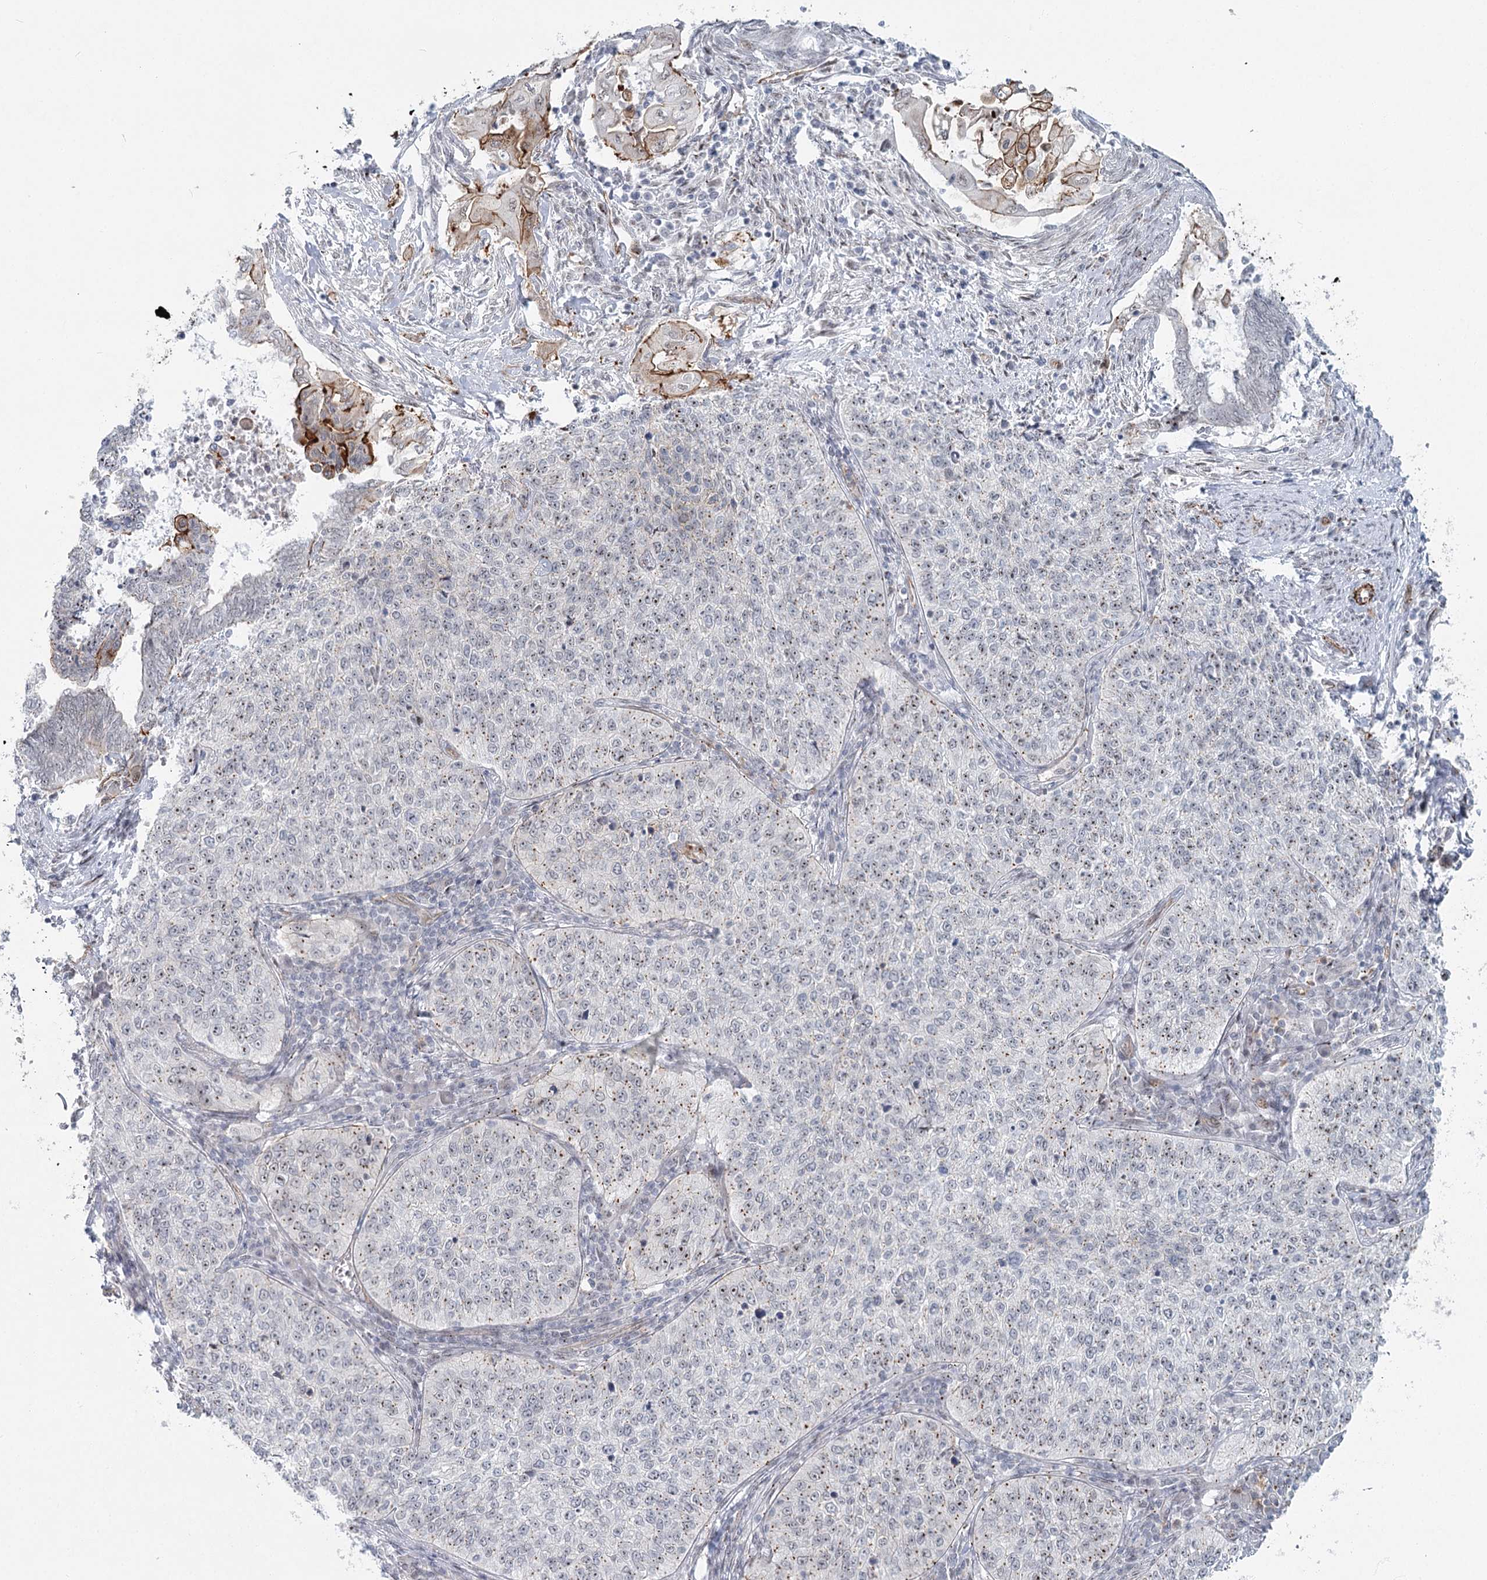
{"staining": {"intensity": "moderate", "quantity": "<25%", "location": "cytoplasmic/membranous,nuclear"}, "tissue": "cervical cancer", "cell_type": "Tumor cells", "image_type": "cancer", "snomed": [{"axis": "morphology", "description": "Squamous cell carcinoma, NOS"}, {"axis": "topography", "description": "Cervix"}], "caption": "An image of human cervical cancer stained for a protein shows moderate cytoplasmic/membranous and nuclear brown staining in tumor cells.", "gene": "ABHD8", "patient": {"sex": "female", "age": 35}}